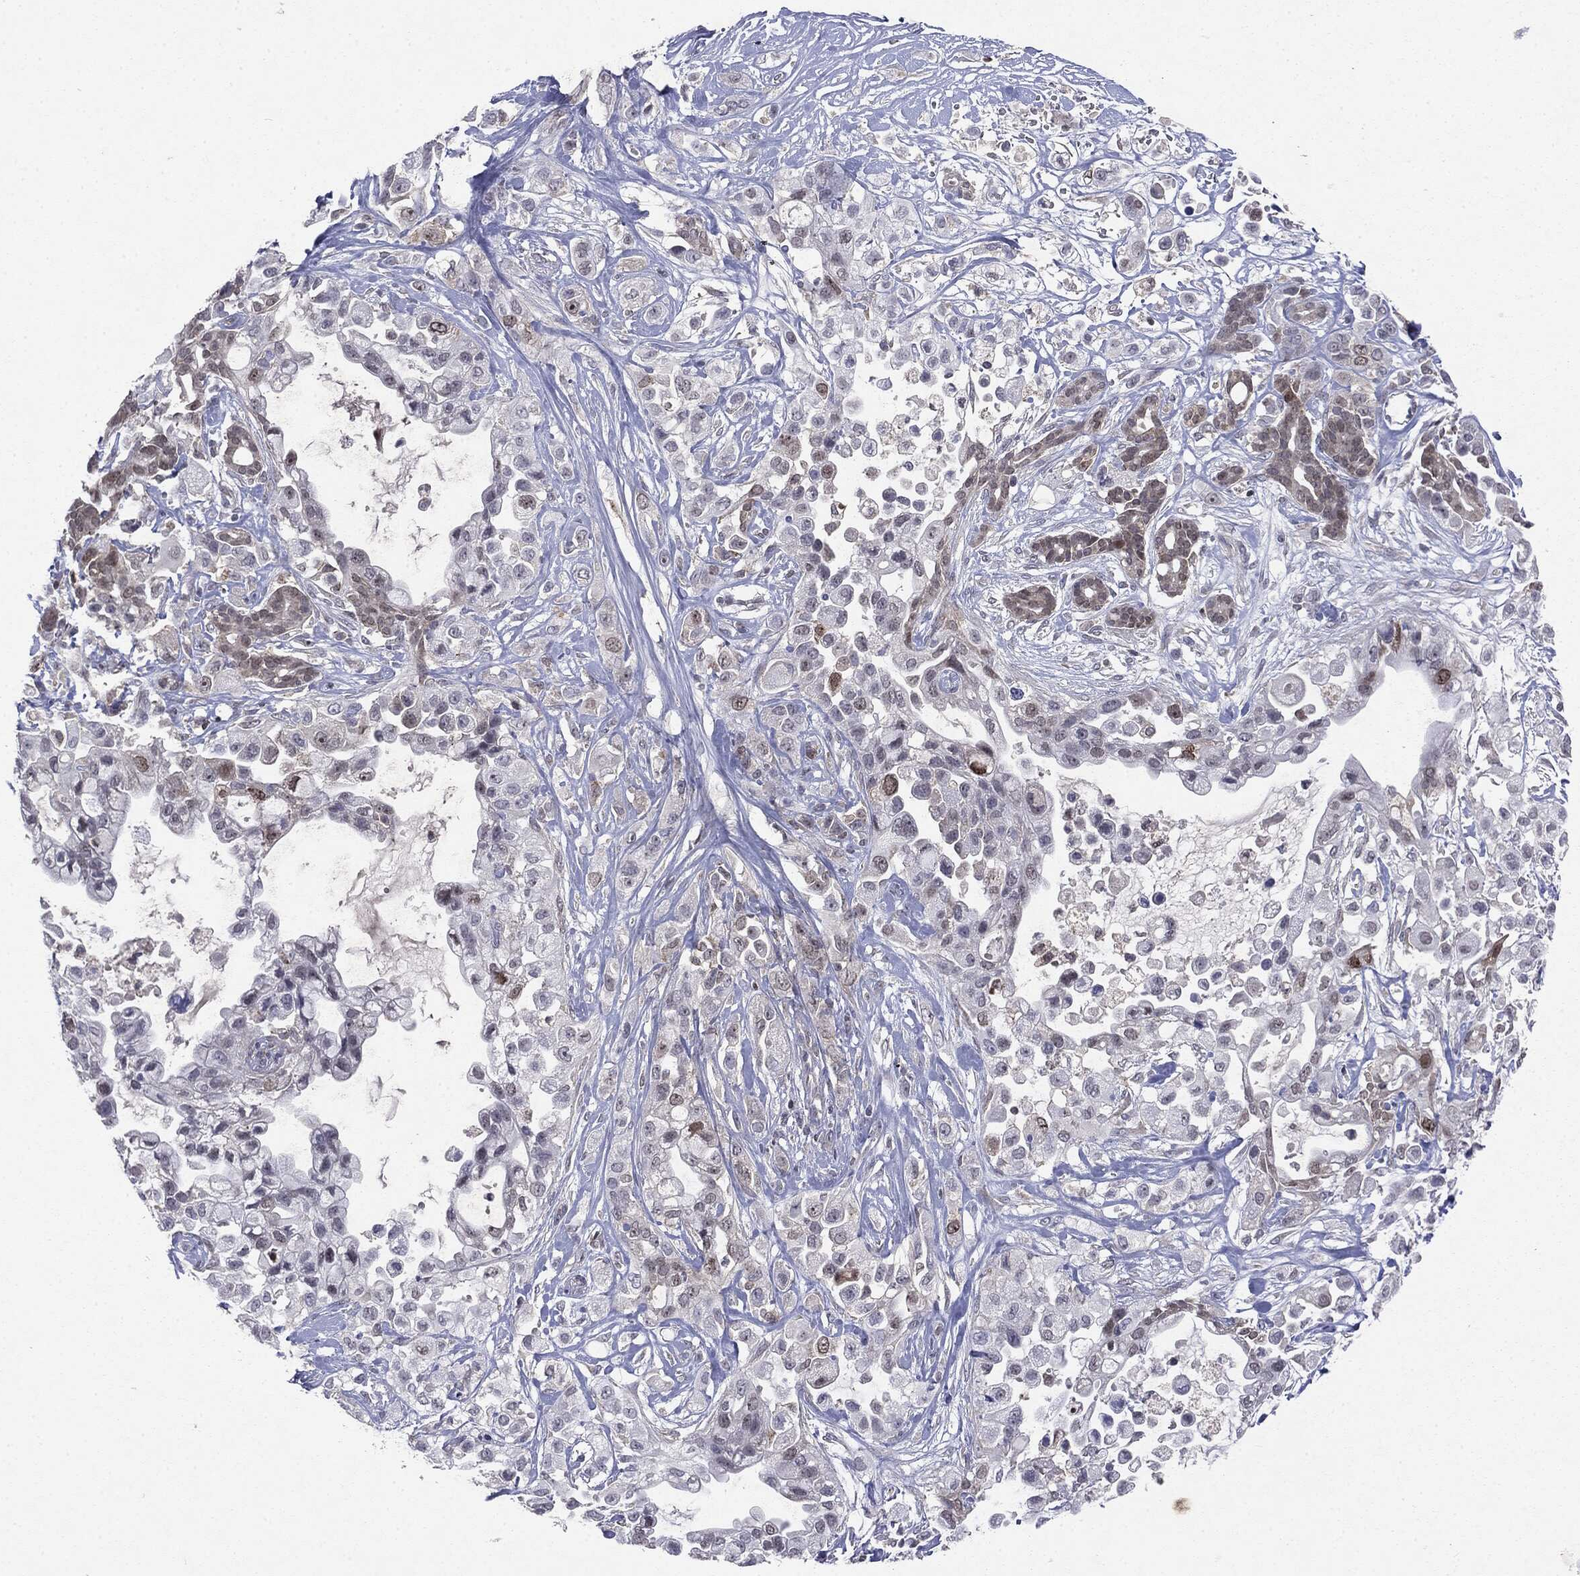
{"staining": {"intensity": "negative", "quantity": "none", "location": "none"}, "tissue": "pancreatic cancer", "cell_type": "Tumor cells", "image_type": "cancer", "snomed": [{"axis": "morphology", "description": "Adenocarcinoma, NOS"}, {"axis": "topography", "description": "Pancreas"}], "caption": "An IHC histopathology image of adenocarcinoma (pancreatic) is shown. There is no staining in tumor cells of adenocarcinoma (pancreatic).", "gene": "KIF2C", "patient": {"sex": "male", "age": 44}}